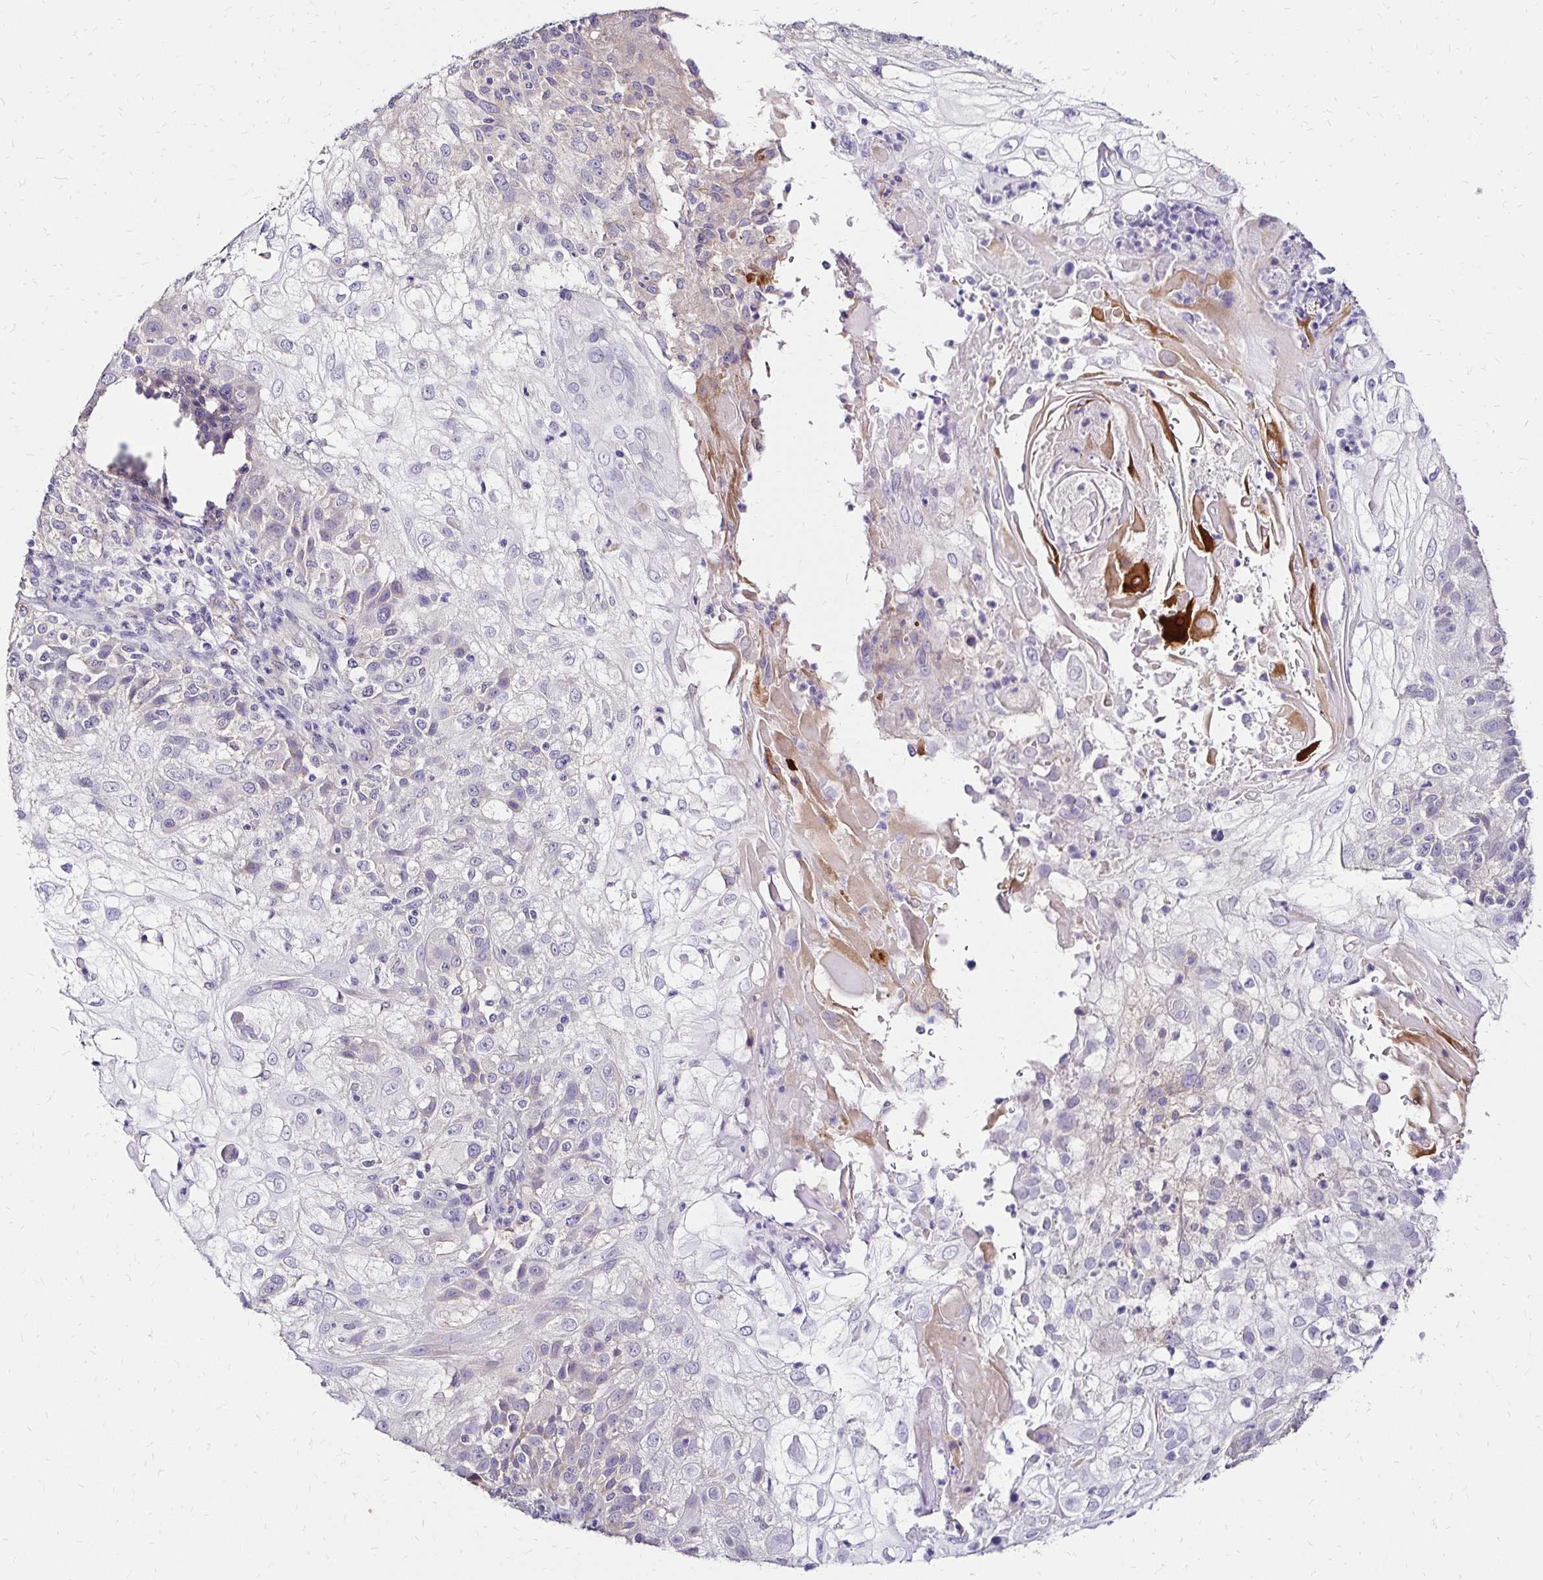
{"staining": {"intensity": "negative", "quantity": "none", "location": "none"}, "tissue": "skin cancer", "cell_type": "Tumor cells", "image_type": "cancer", "snomed": [{"axis": "morphology", "description": "Normal tissue, NOS"}, {"axis": "morphology", "description": "Squamous cell carcinoma, NOS"}, {"axis": "topography", "description": "Skin"}], "caption": "Photomicrograph shows no significant protein expression in tumor cells of skin cancer (squamous cell carcinoma).", "gene": "PRIMA1", "patient": {"sex": "female", "age": 83}}